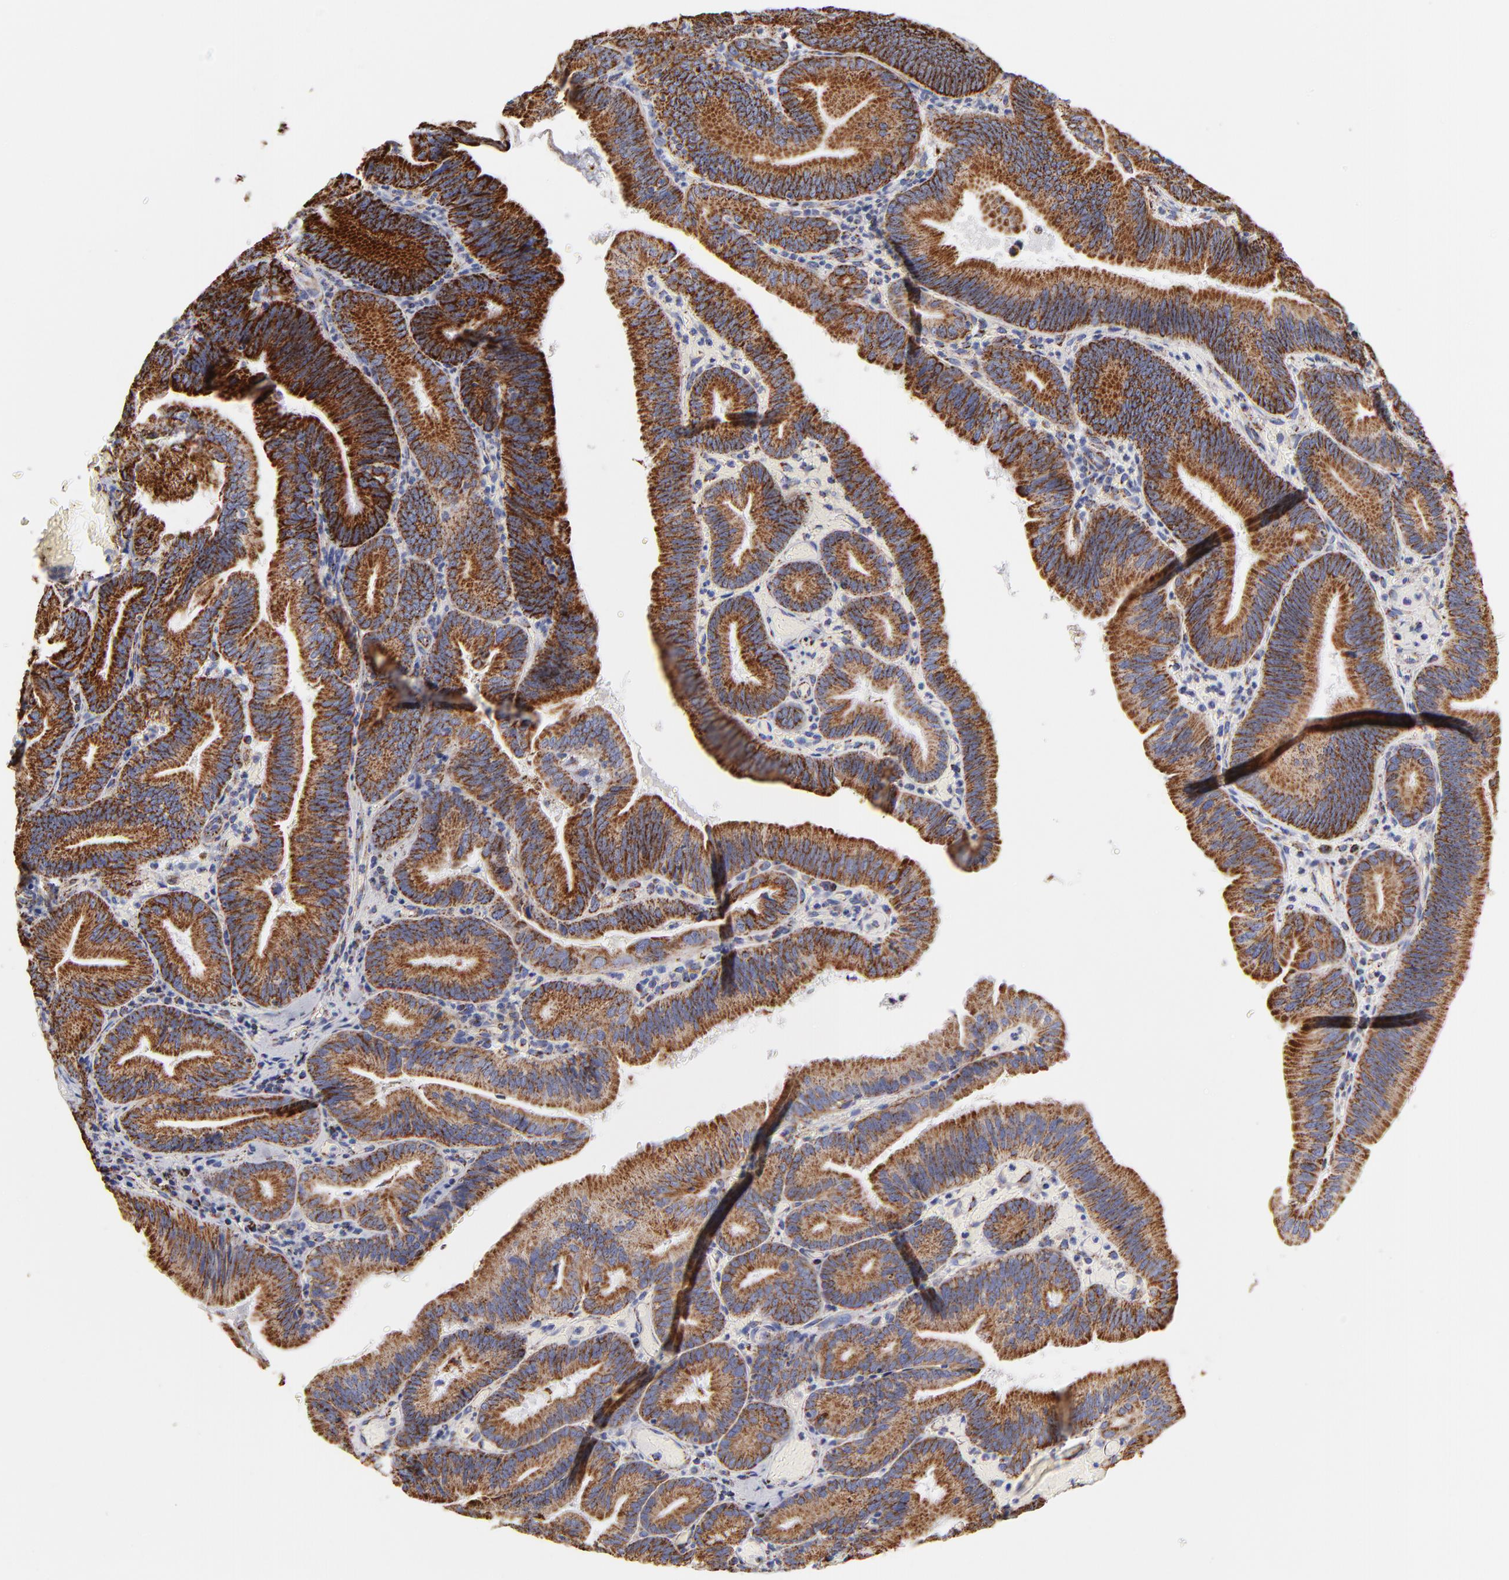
{"staining": {"intensity": "strong", "quantity": ">75%", "location": "cytoplasmic/membranous"}, "tissue": "pancreatic cancer", "cell_type": "Tumor cells", "image_type": "cancer", "snomed": [{"axis": "morphology", "description": "Adenocarcinoma, NOS"}, {"axis": "topography", "description": "Pancreas"}], "caption": "The image exhibits staining of pancreatic adenocarcinoma, revealing strong cytoplasmic/membranous protein positivity (brown color) within tumor cells. (Stains: DAB in brown, nuclei in blue, Microscopy: brightfield microscopy at high magnification).", "gene": "PHB1", "patient": {"sex": "male", "age": 82}}